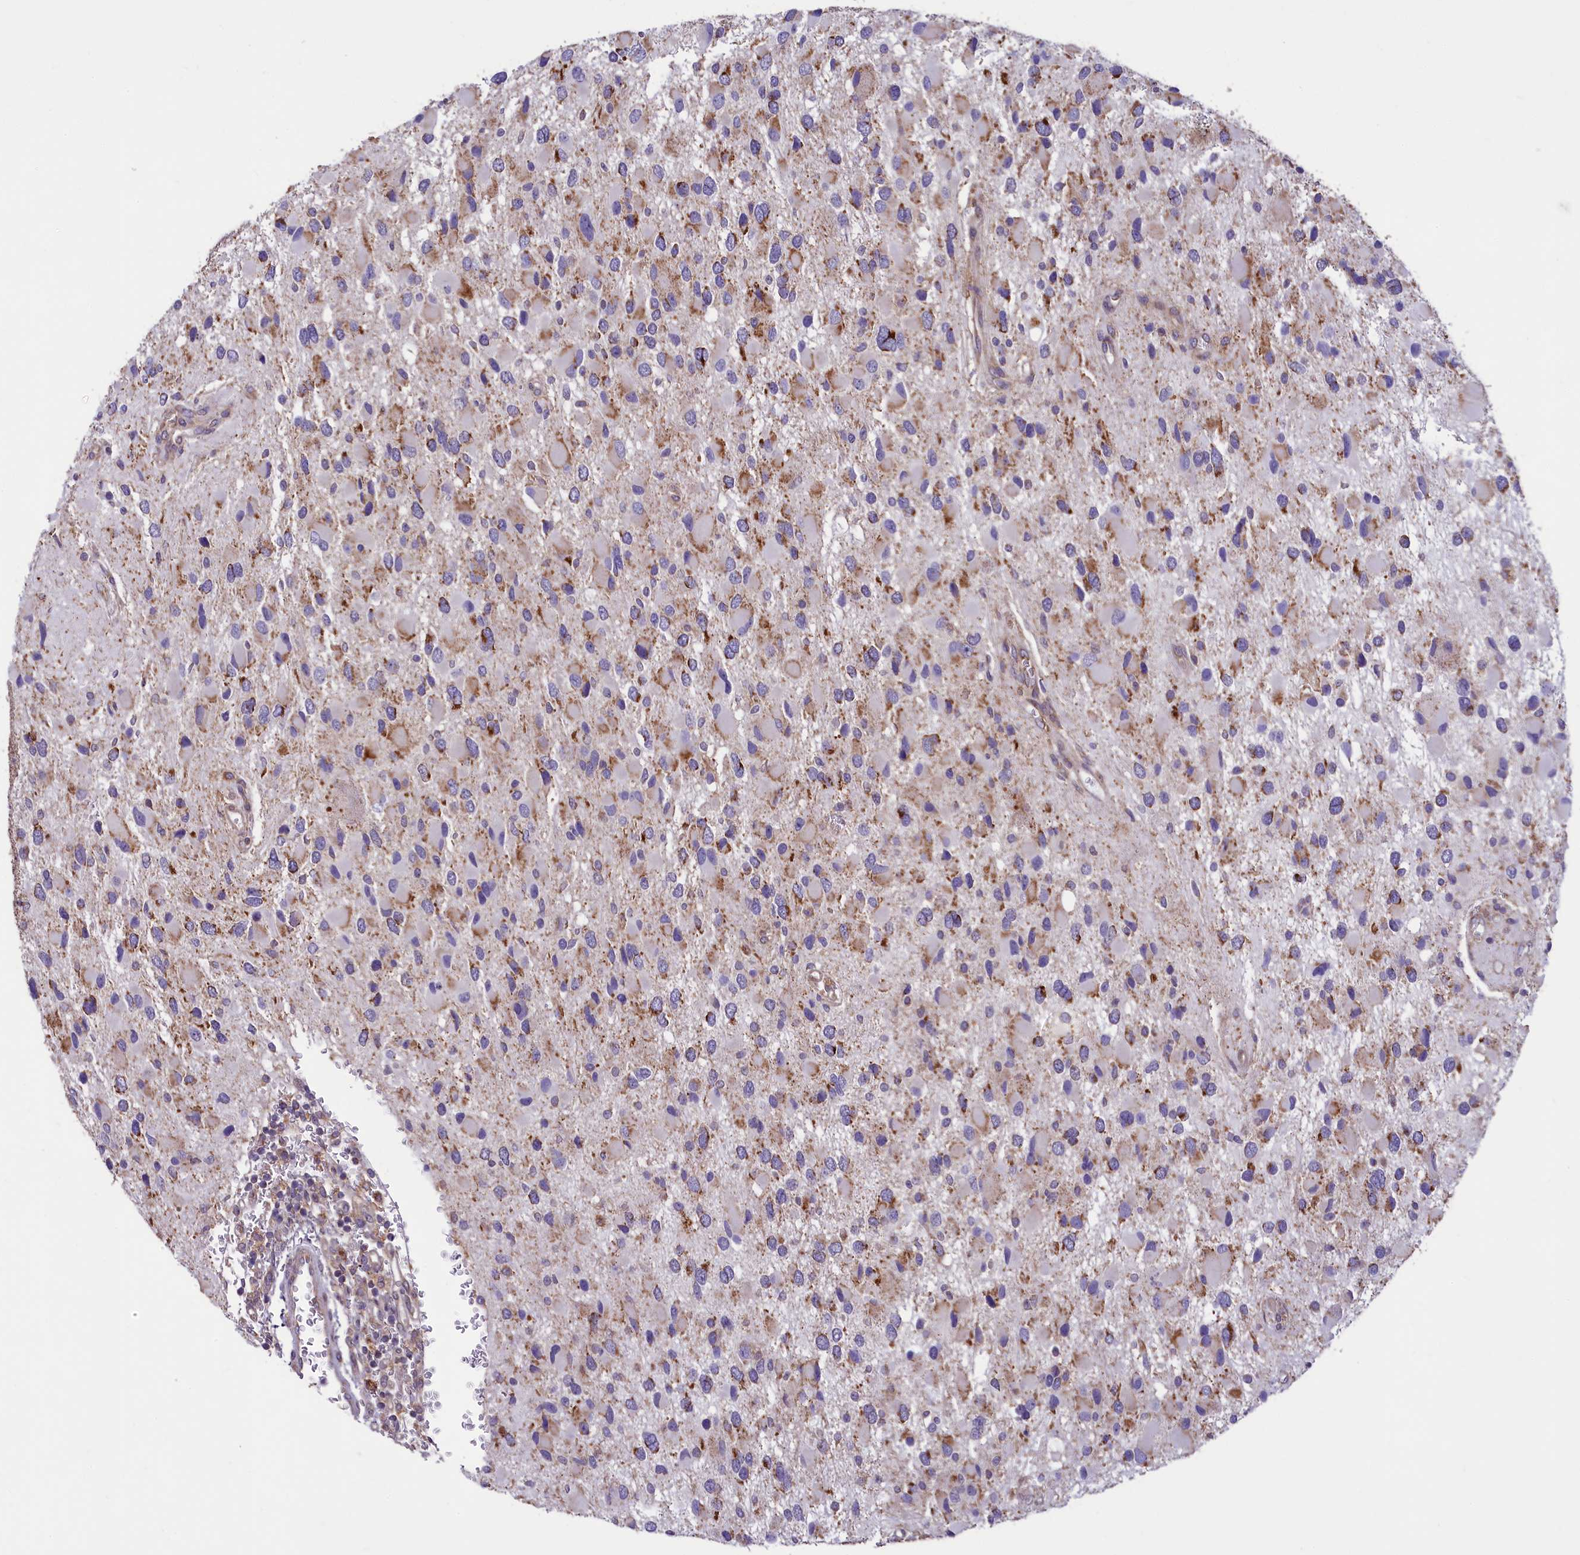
{"staining": {"intensity": "moderate", "quantity": "25%-75%", "location": "cytoplasmic/membranous"}, "tissue": "glioma", "cell_type": "Tumor cells", "image_type": "cancer", "snomed": [{"axis": "morphology", "description": "Glioma, malignant, High grade"}, {"axis": "topography", "description": "Brain"}], "caption": "Glioma was stained to show a protein in brown. There is medium levels of moderate cytoplasmic/membranous positivity in approximately 25%-75% of tumor cells.", "gene": "ACAD8", "patient": {"sex": "male", "age": 53}}